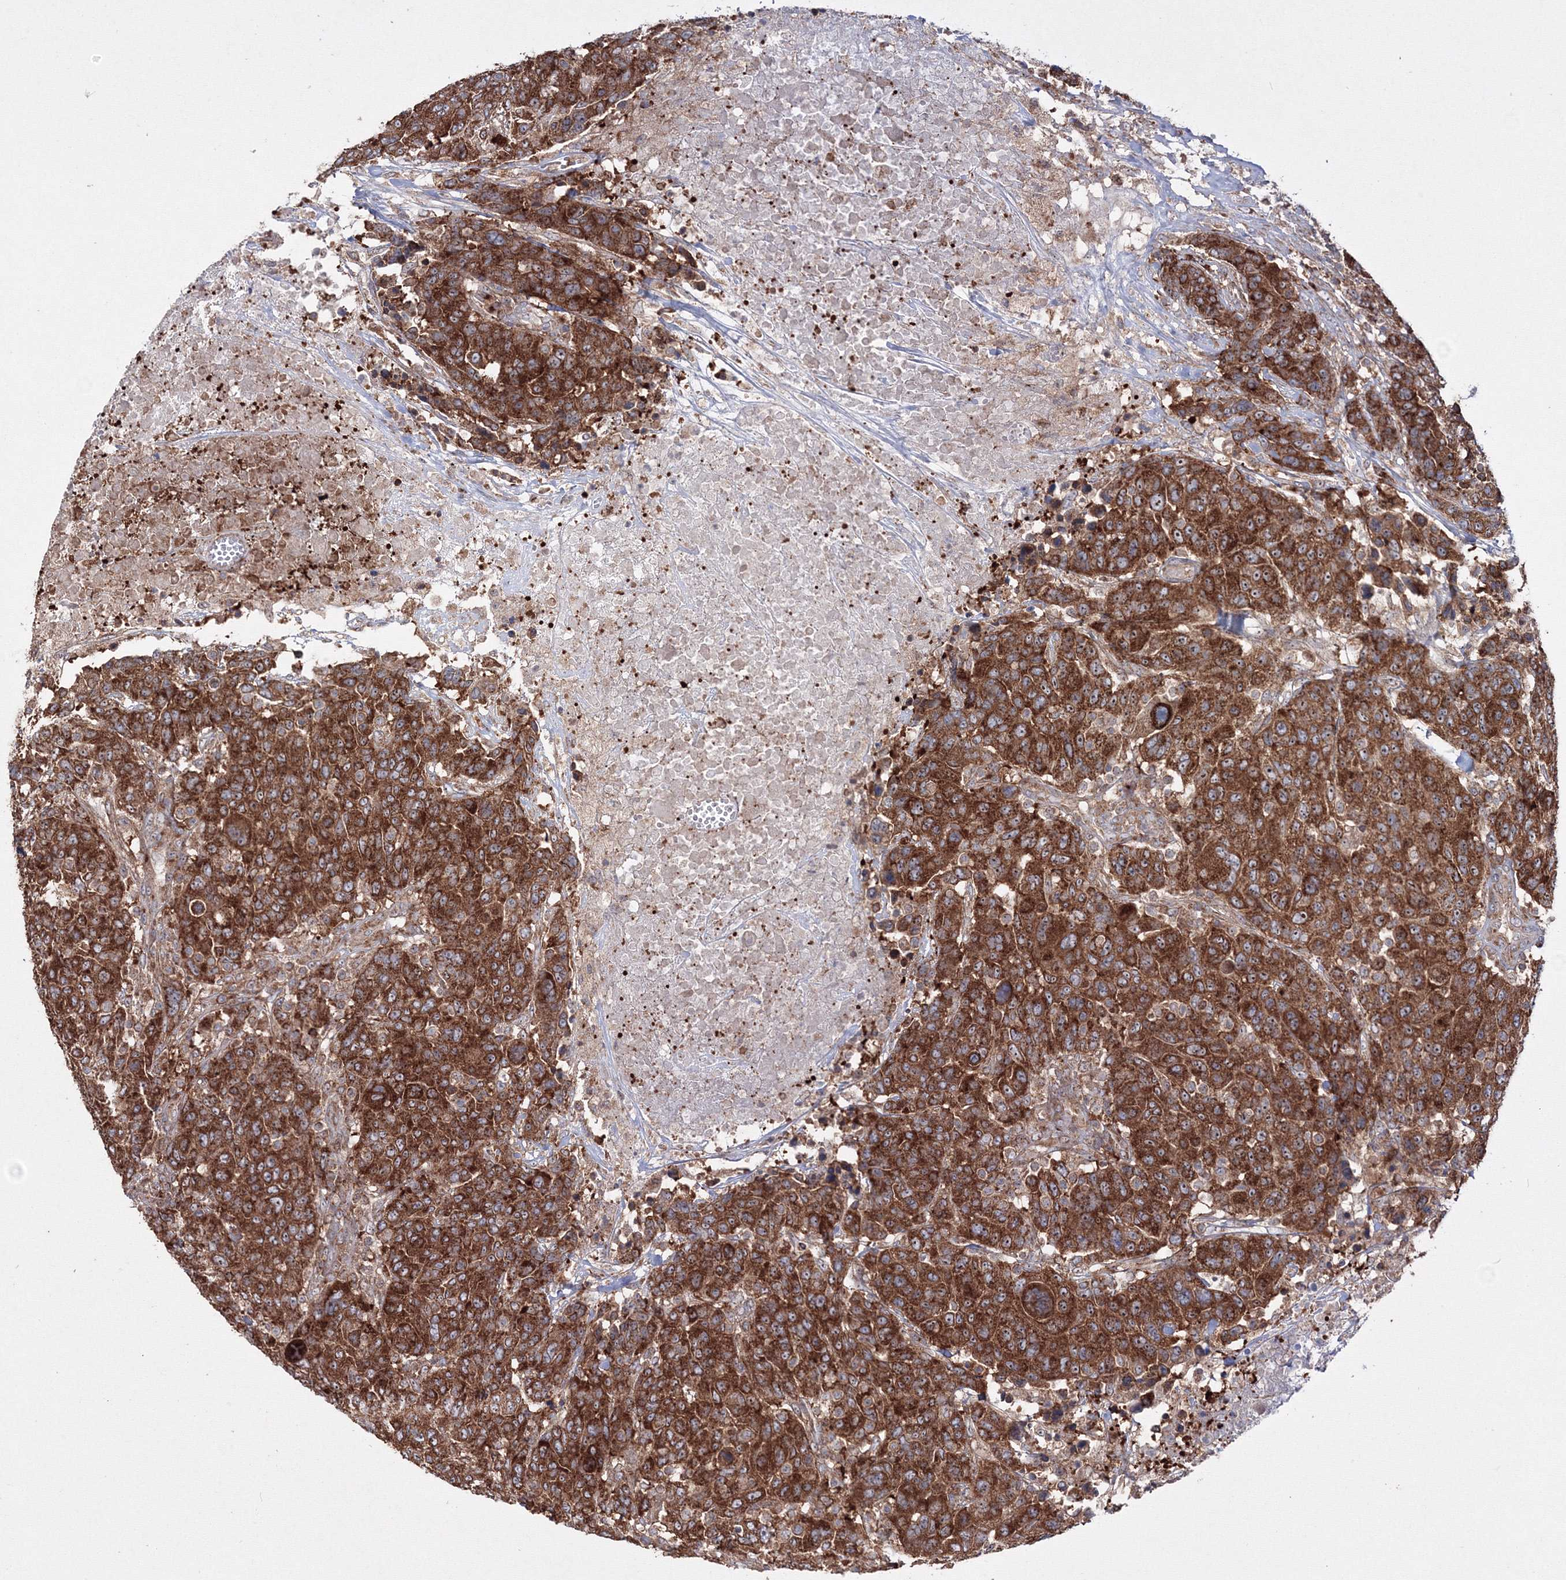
{"staining": {"intensity": "strong", "quantity": ">75%", "location": "cytoplasmic/membranous"}, "tissue": "breast cancer", "cell_type": "Tumor cells", "image_type": "cancer", "snomed": [{"axis": "morphology", "description": "Duct carcinoma"}, {"axis": "topography", "description": "Breast"}], "caption": "This micrograph exhibits immunohistochemistry staining of invasive ductal carcinoma (breast), with high strong cytoplasmic/membranous expression in about >75% of tumor cells.", "gene": "PEX13", "patient": {"sex": "female", "age": 37}}